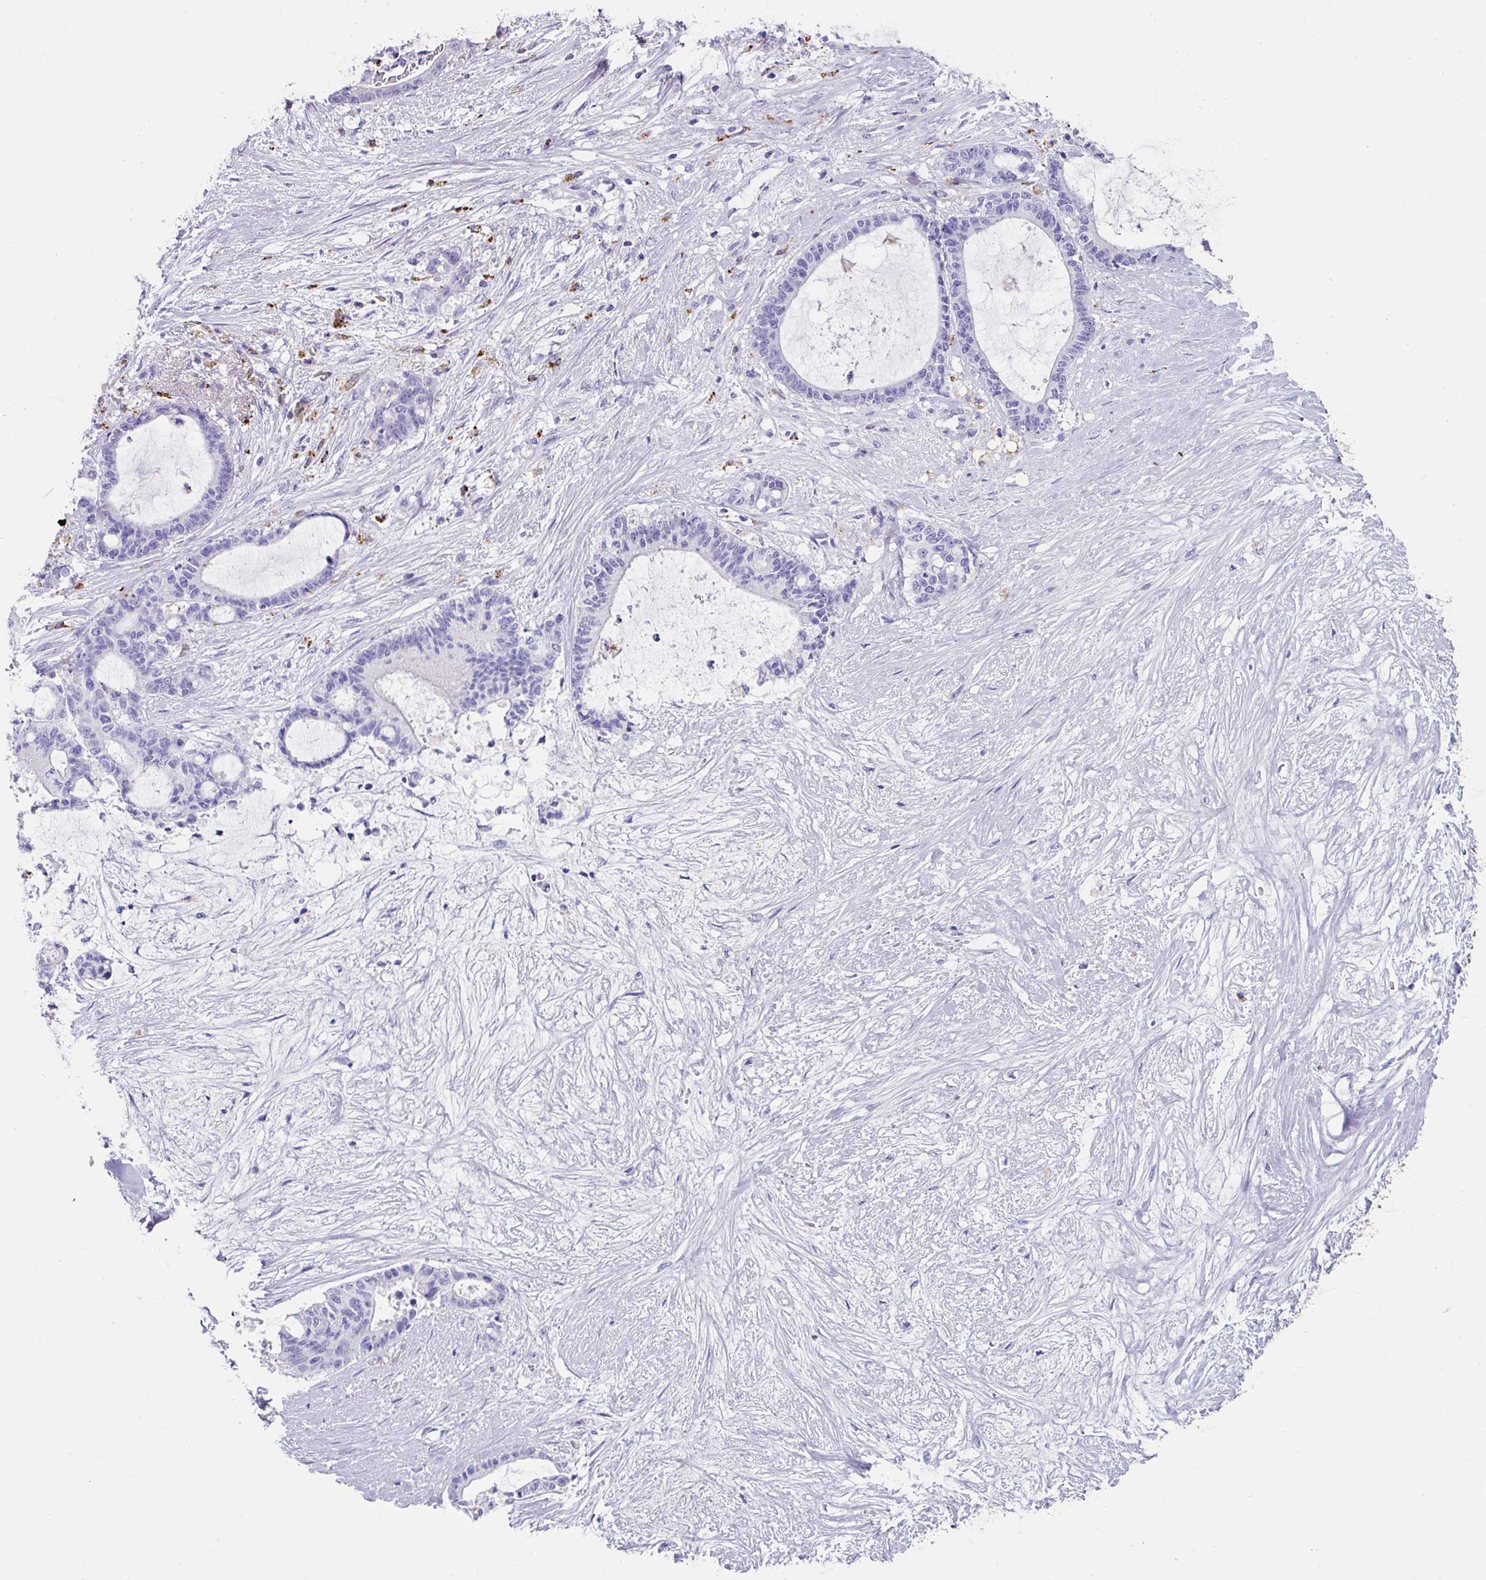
{"staining": {"intensity": "negative", "quantity": "none", "location": "none"}, "tissue": "liver cancer", "cell_type": "Tumor cells", "image_type": "cancer", "snomed": [{"axis": "morphology", "description": "Normal tissue, NOS"}, {"axis": "morphology", "description": "Cholangiocarcinoma"}, {"axis": "topography", "description": "Liver"}, {"axis": "topography", "description": "Peripheral nerve tissue"}], "caption": "High magnification brightfield microscopy of cholangiocarcinoma (liver) stained with DAB (brown) and counterstained with hematoxylin (blue): tumor cells show no significant expression.", "gene": "CPVL", "patient": {"sex": "female", "age": 73}}